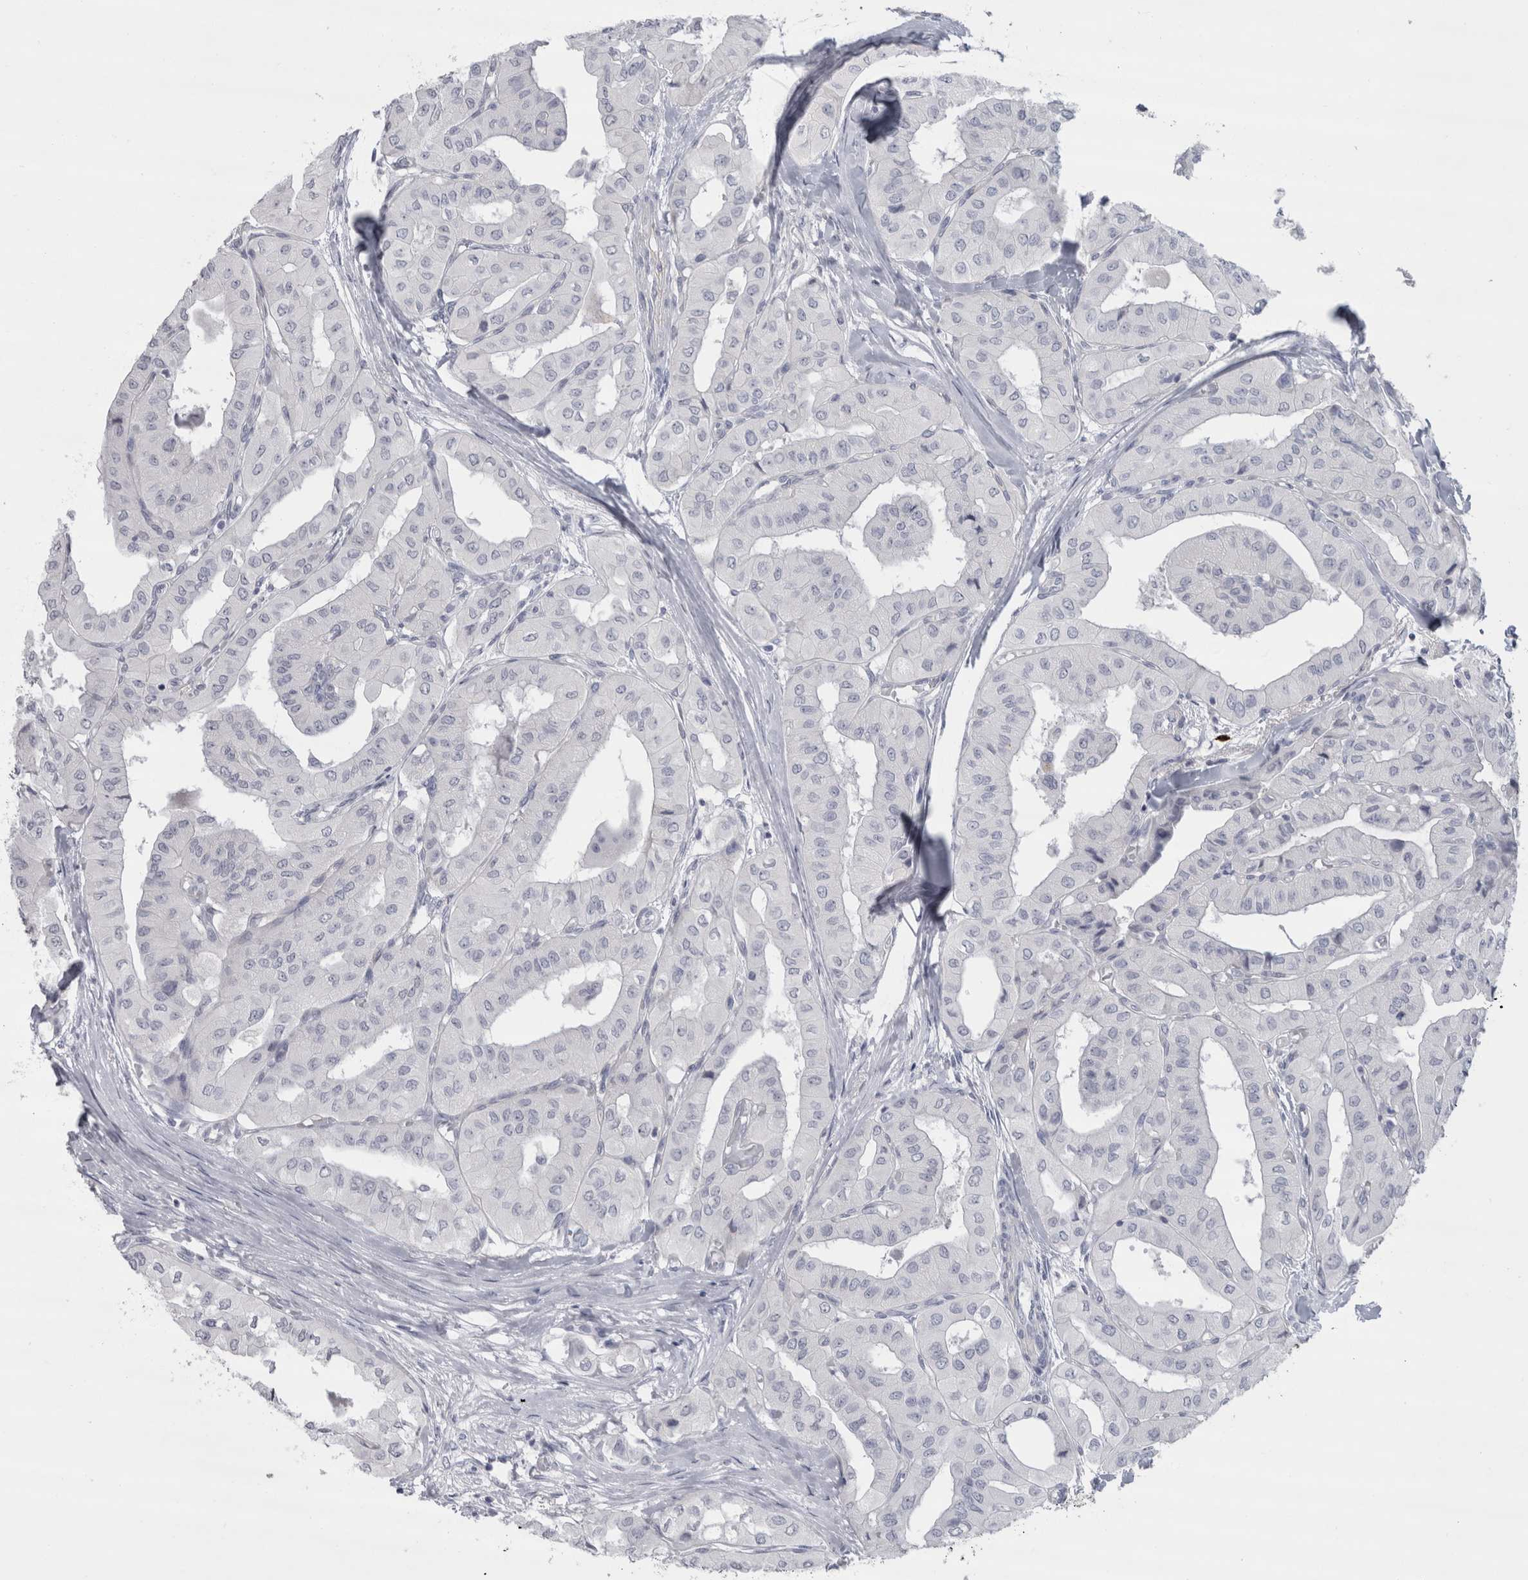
{"staining": {"intensity": "negative", "quantity": "none", "location": "none"}, "tissue": "thyroid cancer", "cell_type": "Tumor cells", "image_type": "cancer", "snomed": [{"axis": "morphology", "description": "Papillary adenocarcinoma, NOS"}, {"axis": "topography", "description": "Thyroid gland"}], "caption": "The photomicrograph demonstrates no staining of tumor cells in thyroid cancer.", "gene": "CDH17", "patient": {"sex": "female", "age": 59}}